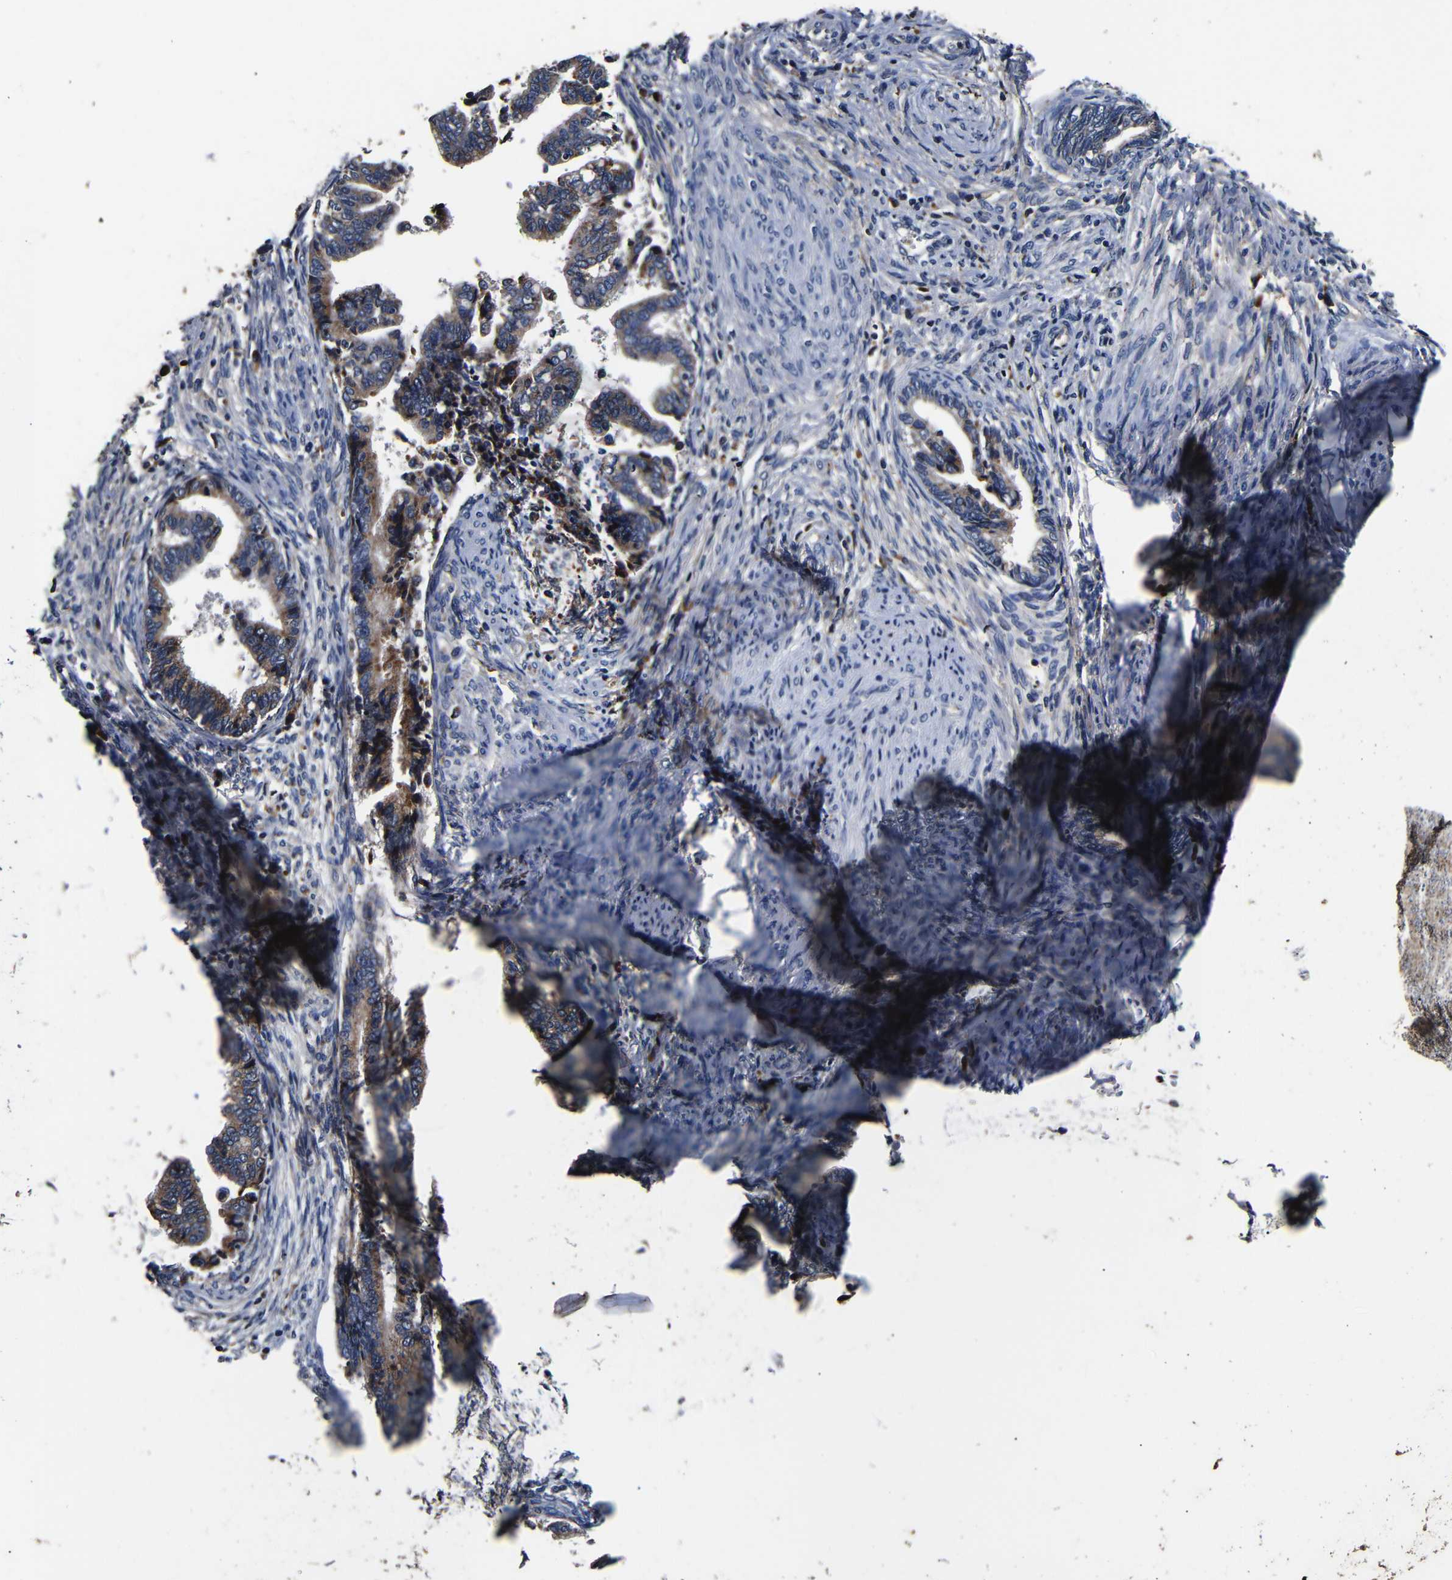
{"staining": {"intensity": "moderate", "quantity": "25%-75%", "location": "cytoplasmic/membranous"}, "tissue": "cervical cancer", "cell_type": "Tumor cells", "image_type": "cancer", "snomed": [{"axis": "morphology", "description": "Adenocarcinoma, NOS"}, {"axis": "topography", "description": "Cervix"}], "caption": "This image displays immunohistochemistry (IHC) staining of human cervical cancer (adenocarcinoma), with medium moderate cytoplasmic/membranous positivity in about 25%-75% of tumor cells.", "gene": "SCN9A", "patient": {"sex": "female", "age": 44}}